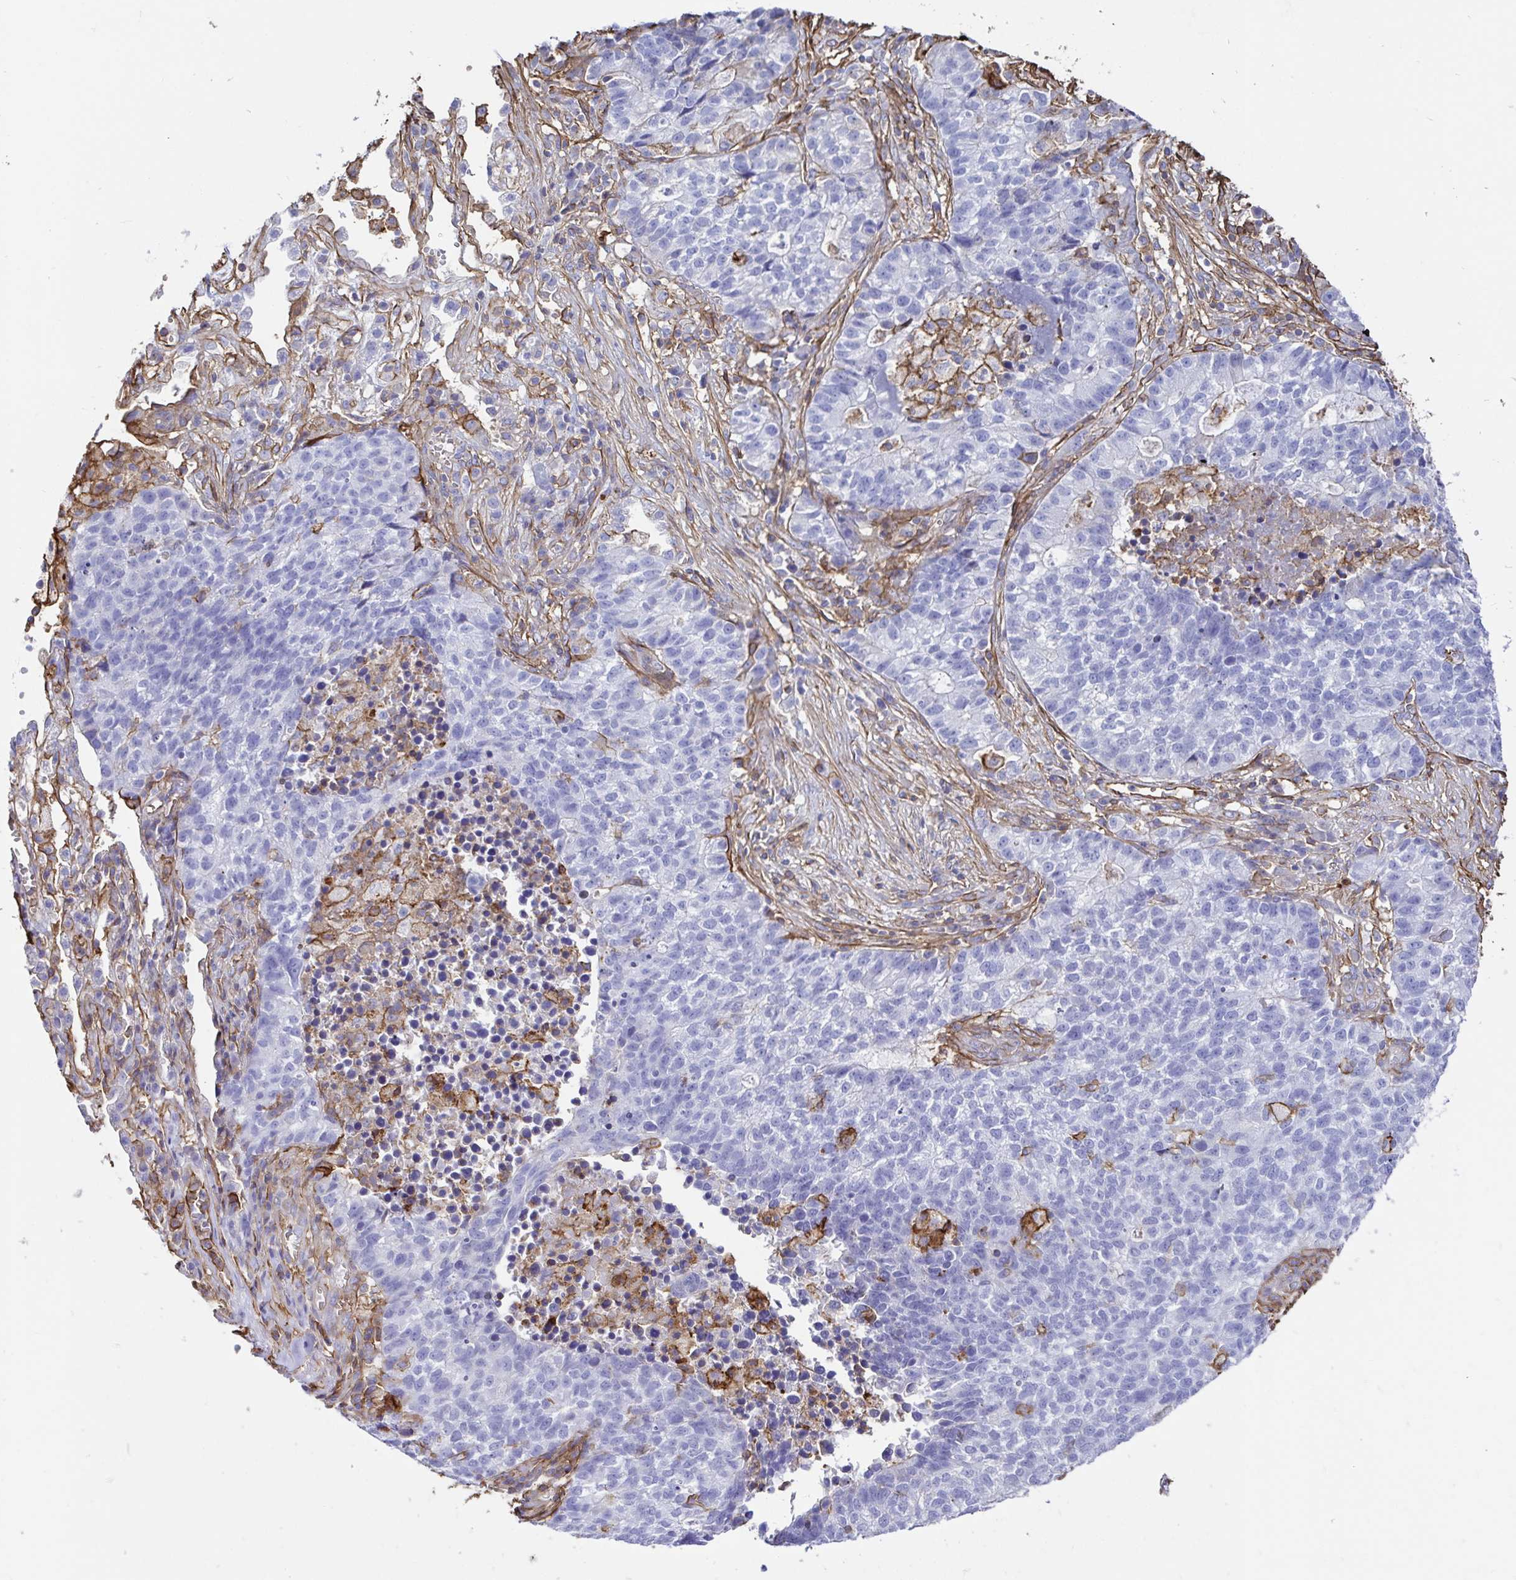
{"staining": {"intensity": "negative", "quantity": "none", "location": "none"}, "tissue": "lung cancer", "cell_type": "Tumor cells", "image_type": "cancer", "snomed": [{"axis": "morphology", "description": "Adenocarcinoma, NOS"}, {"axis": "topography", "description": "Lung"}], "caption": "Immunohistochemical staining of lung cancer displays no significant expression in tumor cells.", "gene": "ANXA2", "patient": {"sex": "male", "age": 57}}